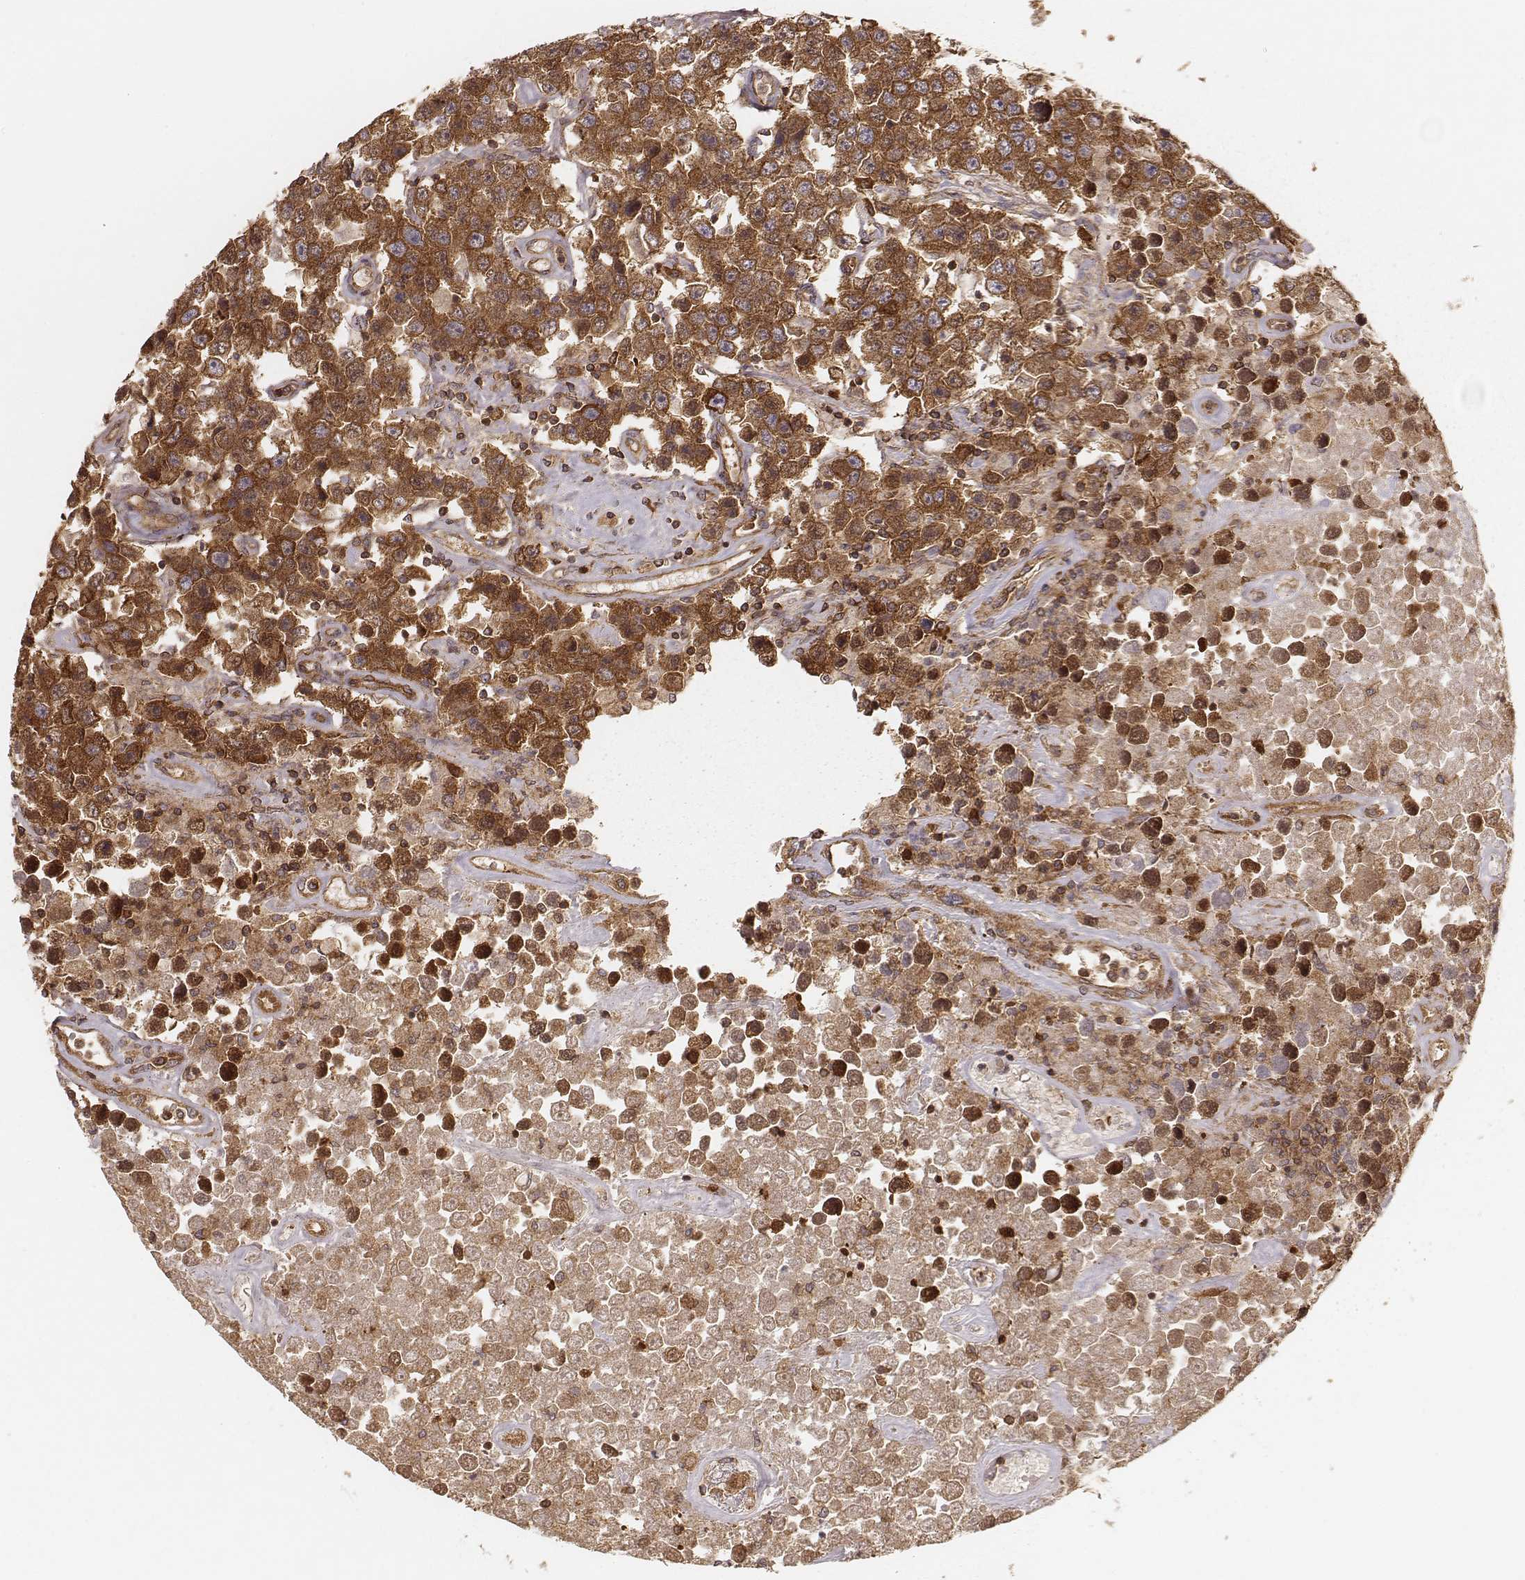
{"staining": {"intensity": "strong", "quantity": ">75%", "location": "cytoplasmic/membranous"}, "tissue": "testis cancer", "cell_type": "Tumor cells", "image_type": "cancer", "snomed": [{"axis": "morphology", "description": "Seminoma, NOS"}, {"axis": "topography", "description": "Testis"}], "caption": "The image demonstrates immunohistochemical staining of testis seminoma. There is strong cytoplasmic/membranous staining is present in approximately >75% of tumor cells.", "gene": "CARS1", "patient": {"sex": "male", "age": 52}}